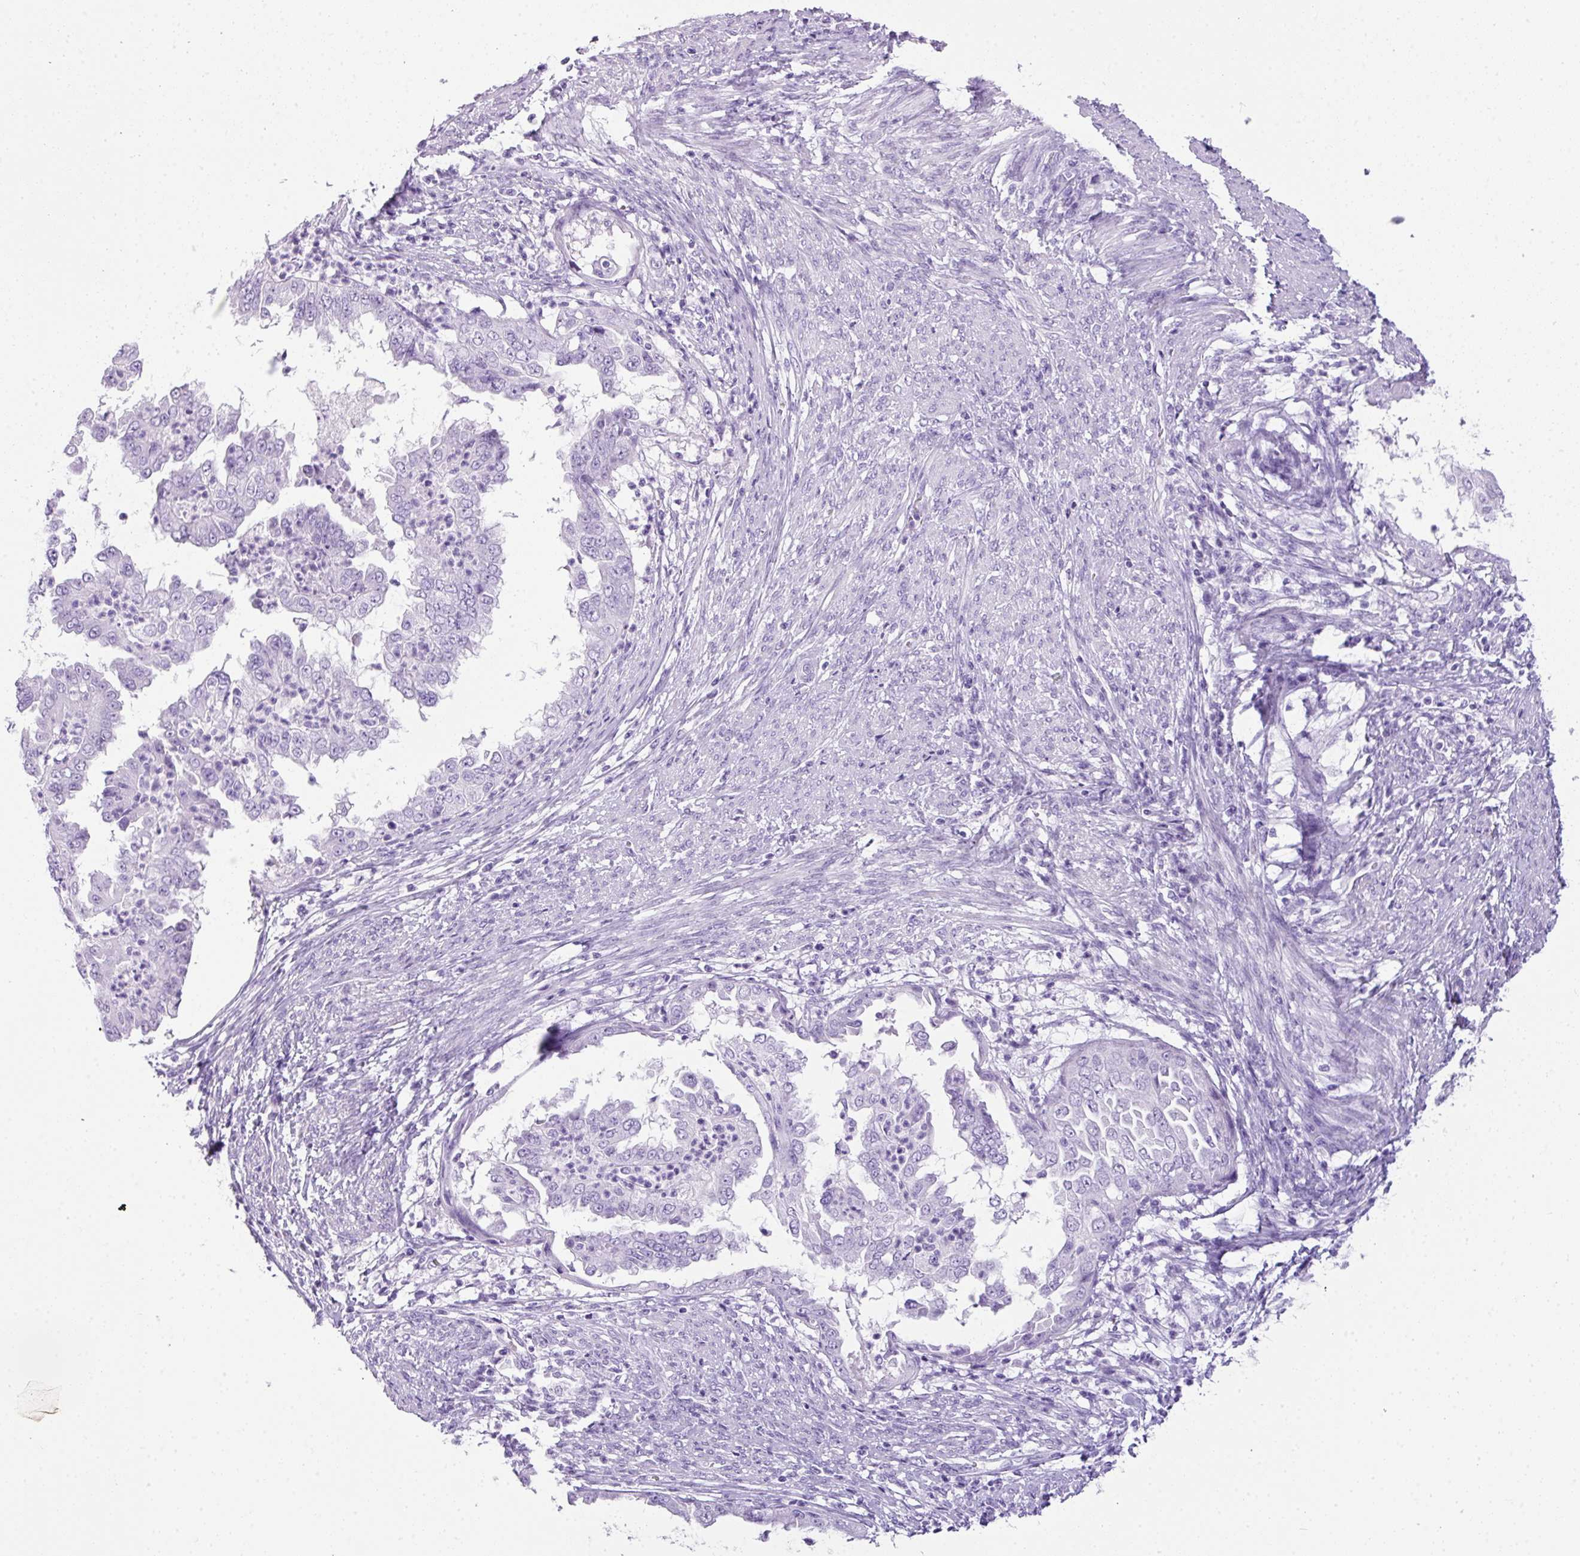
{"staining": {"intensity": "negative", "quantity": "none", "location": "none"}, "tissue": "endometrial cancer", "cell_type": "Tumor cells", "image_type": "cancer", "snomed": [{"axis": "morphology", "description": "Adenocarcinoma, NOS"}, {"axis": "topography", "description": "Endometrium"}], "caption": "IHC micrograph of human endometrial adenocarcinoma stained for a protein (brown), which displays no positivity in tumor cells.", "gene": "TNP1", "patient": {"sex": "female", "age": 85}}